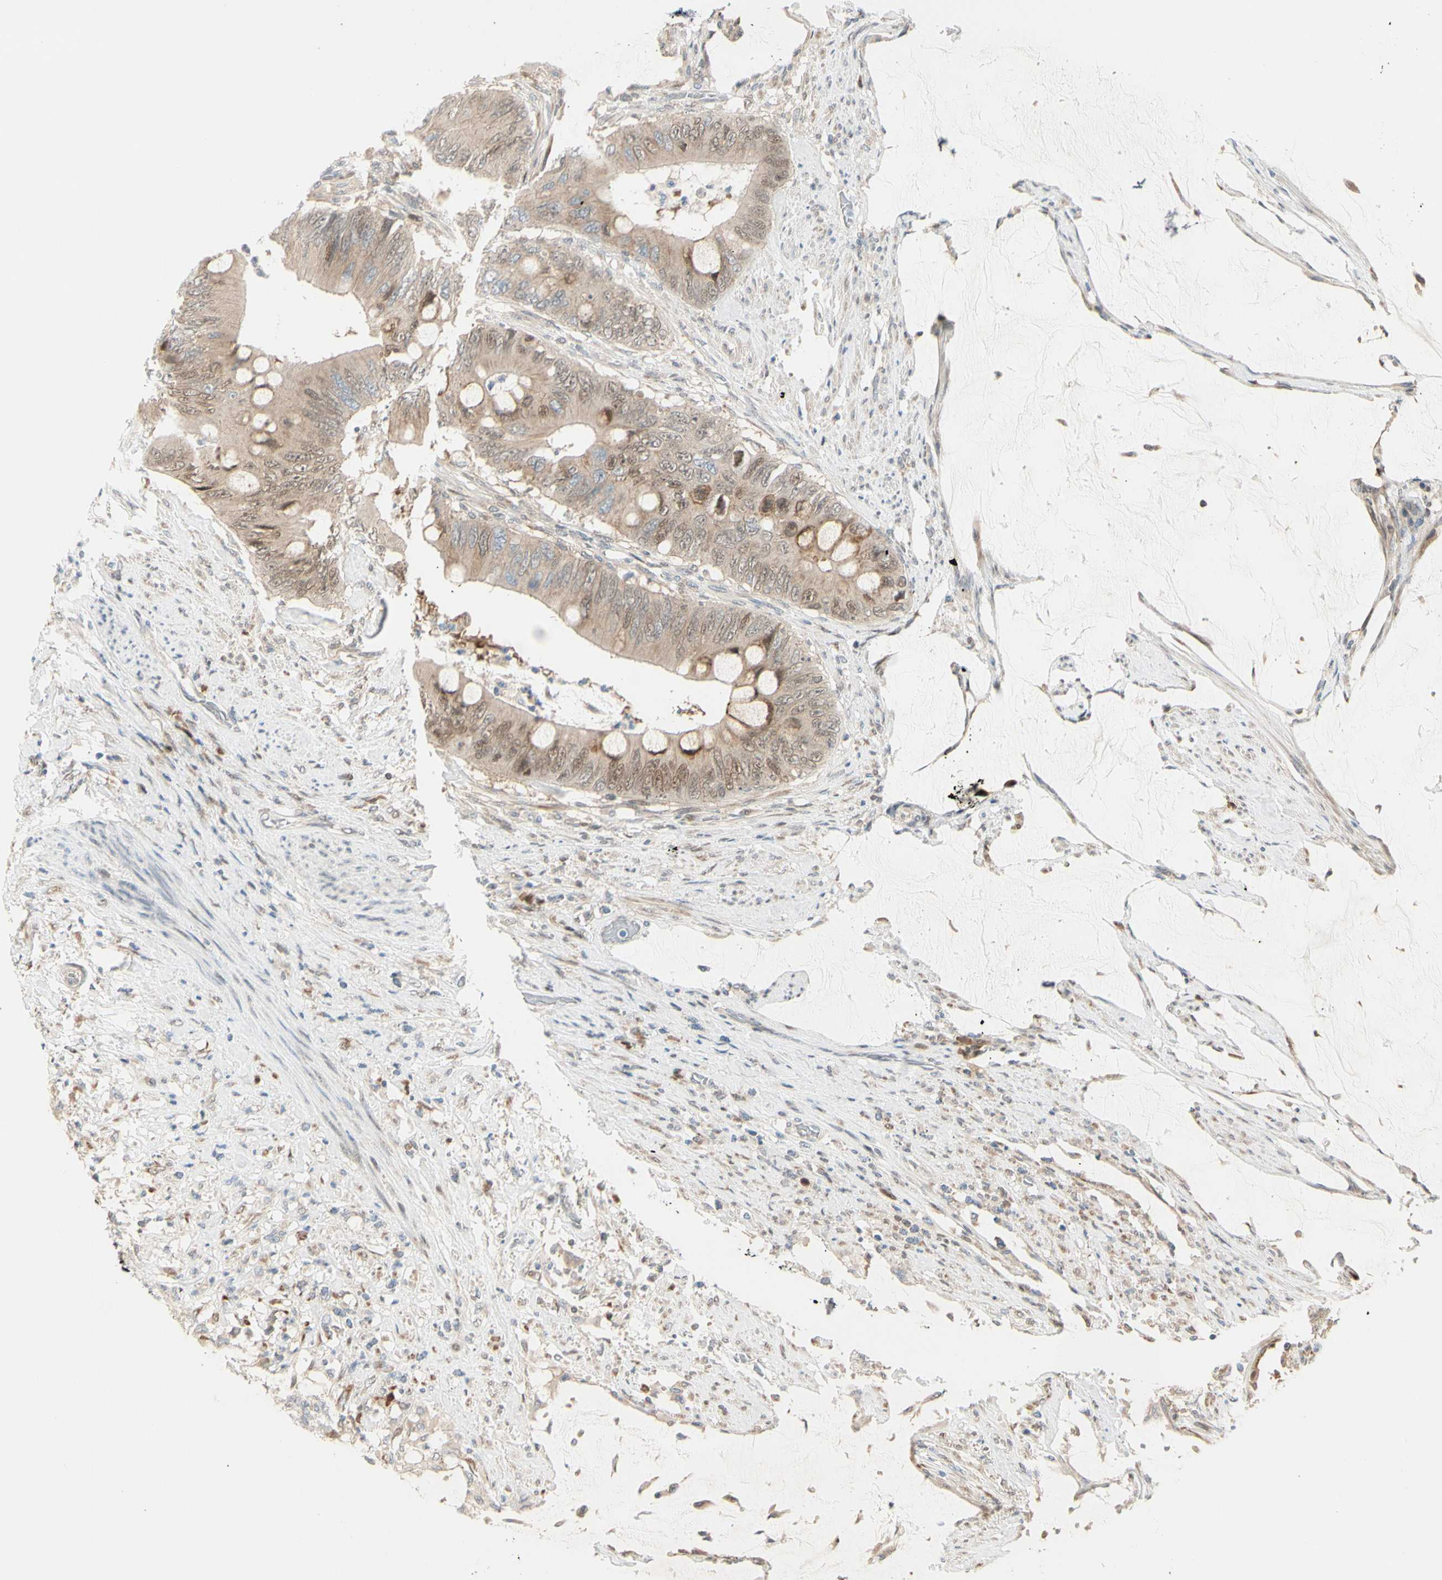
{"staining": {"intensity": "moderate", "quantity": ">75%", "location": "cytoplasmic/membranous,nuclear"}, "tissue": "colorectal cancer", "cell_type": "Tumor cells", "image_type": "cancer", "snomed": [{"axis": "morphology", "description": "Adenocarcinoma, NOS"}, {"axis": "topography", "description": "Rectum"}], "caption": "Human colorectal cancer stained with a brown dye exhibits moderate cytoplasmic/membranous and nuclear positive positivity in approximately >75% of tumor cells.", "gene": "PTTG1", "patient": {"sex": "female", "age": 77}}